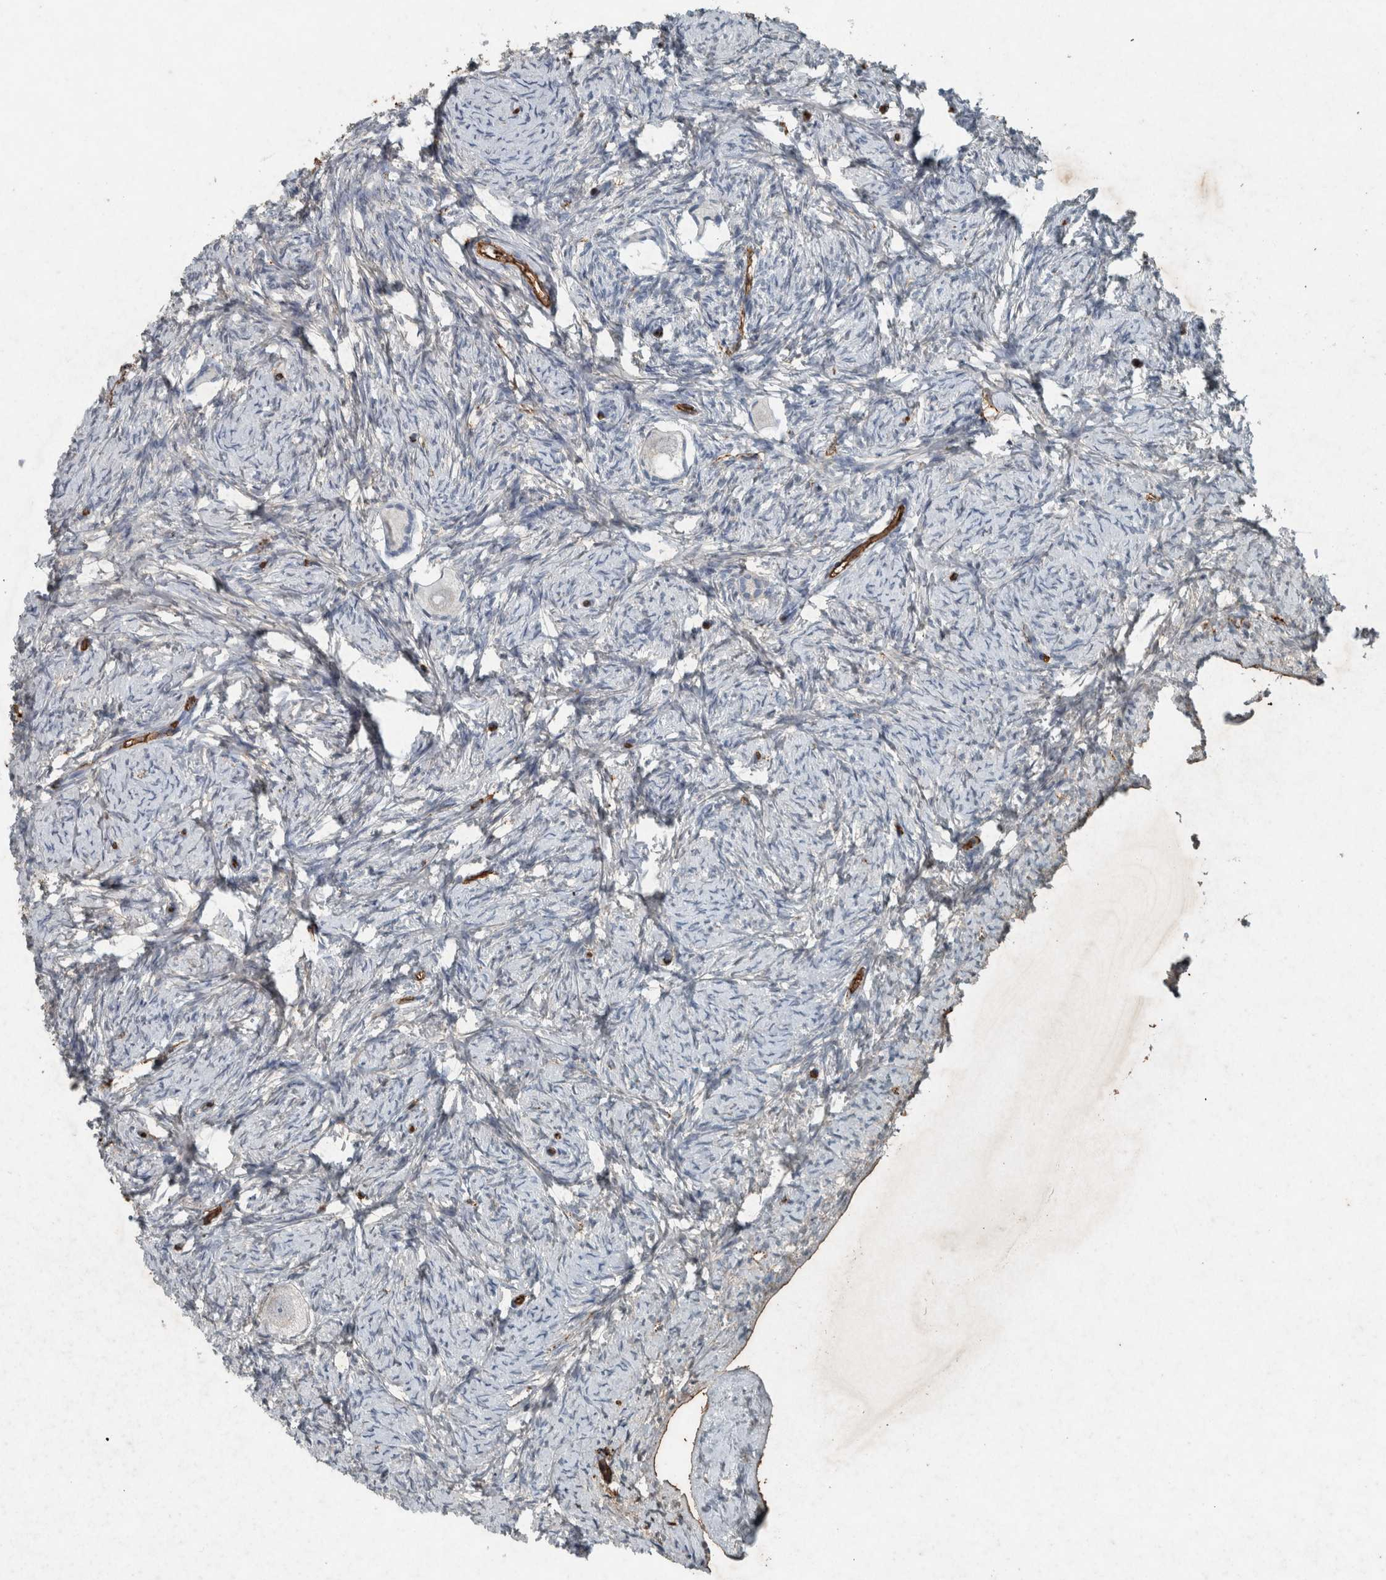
{"staining": {"intensity": "negative", "quantity": "none", "location": "none"}, "tissue": "ovary", "cell_type": "Follicle cells", "image_type": "normal", "snomed": [{"axis": "morphology", "description": "Normal tissue, NOS"}, {"axis": "topography", "description": "Ovary"}], "caption": "This micrograph is of benign ovary stained with immunohistochemistry to label a protein in brown with the nuclei are counter-stained blue. There is no positivity in follicle cells. (DAB IHC visualized using brightfield microscopy, high magnification).", "gene": "LBP", "patient": {"sex": "female", "age": 34}}